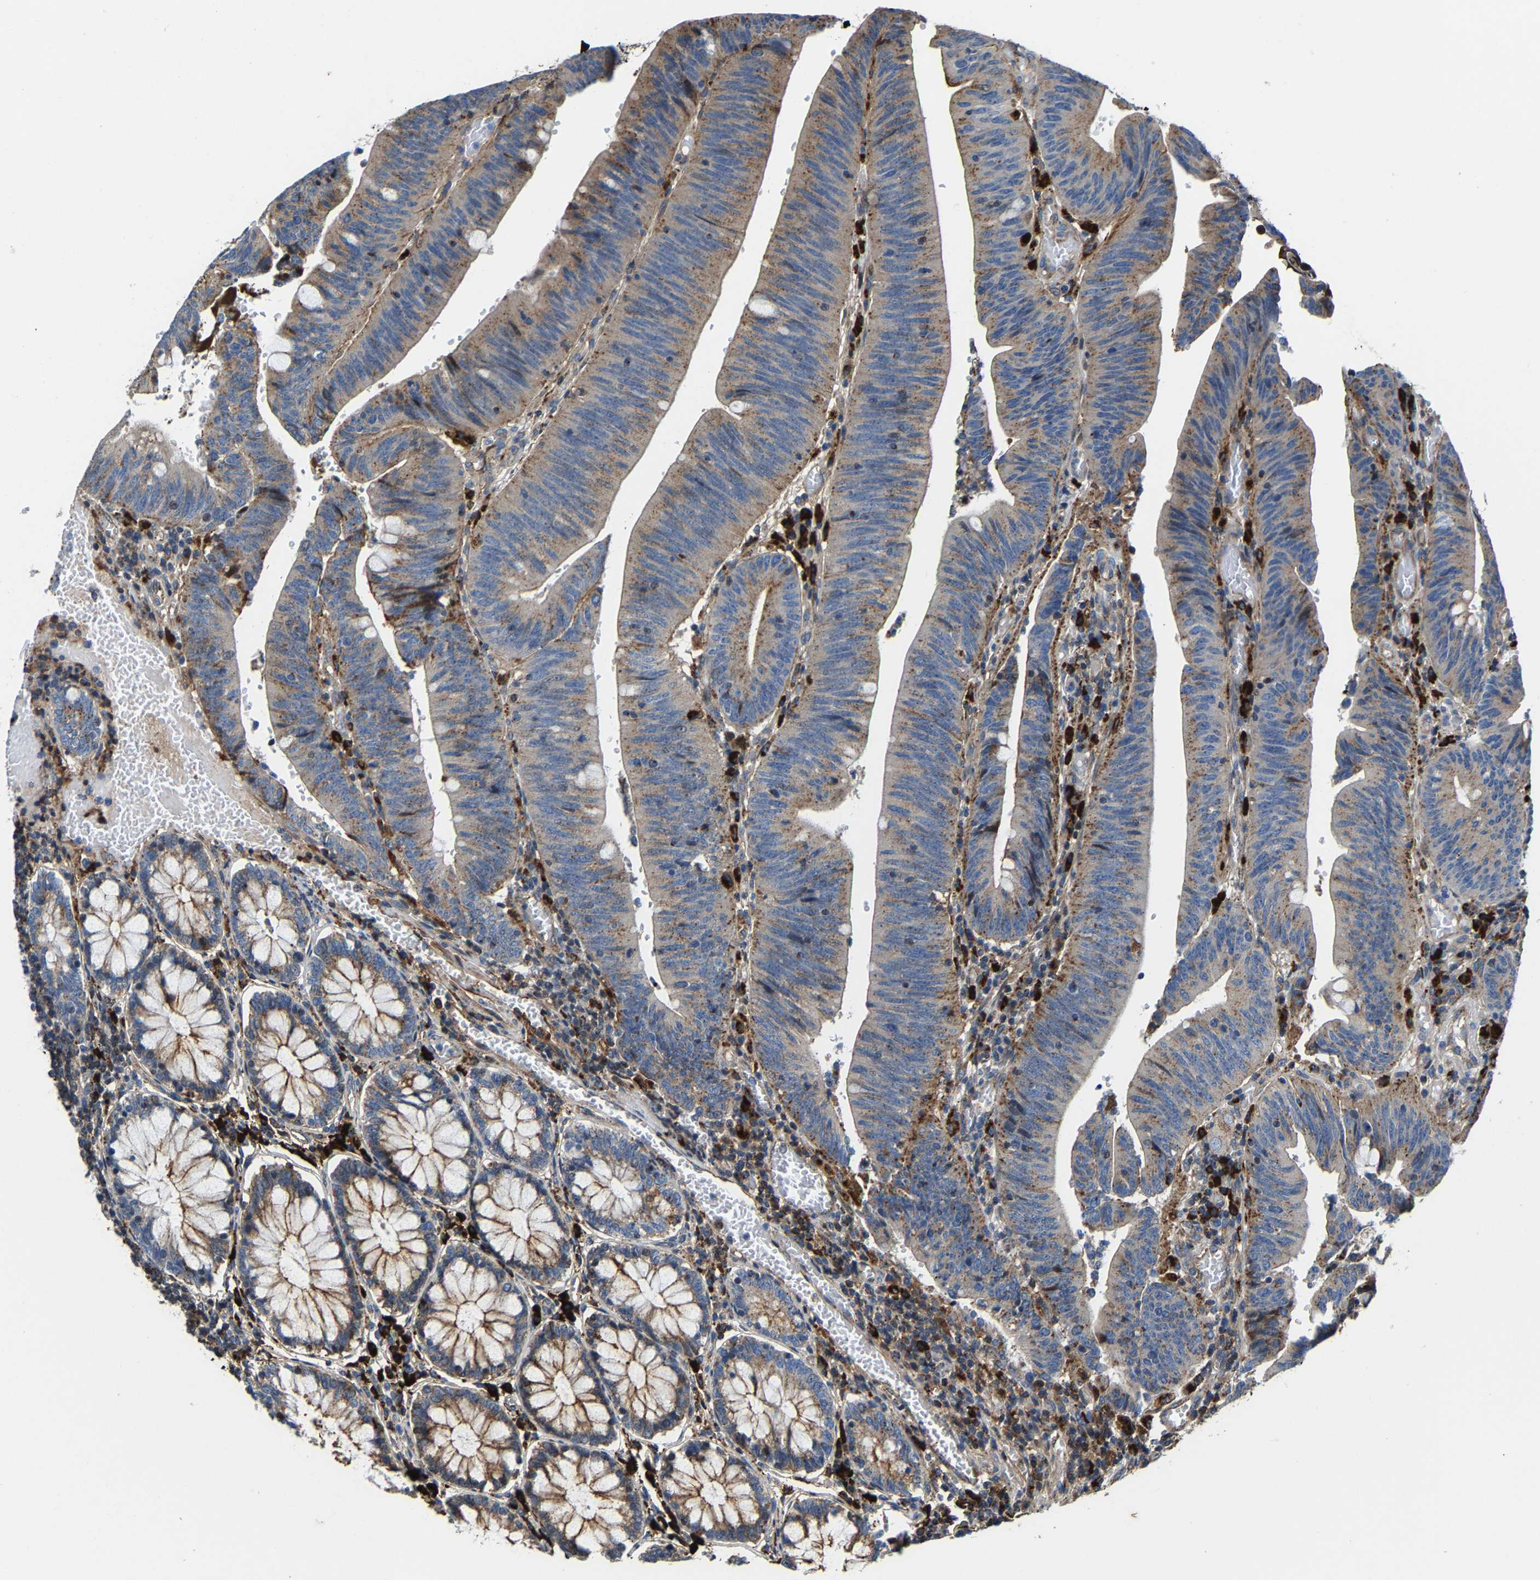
{"staining": {"intensity": "weak", "quantity": "<25%", "location": "cytoplasmic/membranous"}, "tissue": "colorectal cancer", "cell_type": "Tumor cells", "image_type": "cancer", "snomed": [{"axis": "morphology", "description": "Normal tissue, NOS"}, {"axis": "morphology", "description": "Adenocarcinoma, NOS"}, {"axis": "topography", "description": "Rectum"}], "caption": "This is an immunohistochemistry micrograph of colorectal cancer. There is no staining in tumor cells.", "gene": "DPP7", "patient": {"sex": "female", "age": 66}}